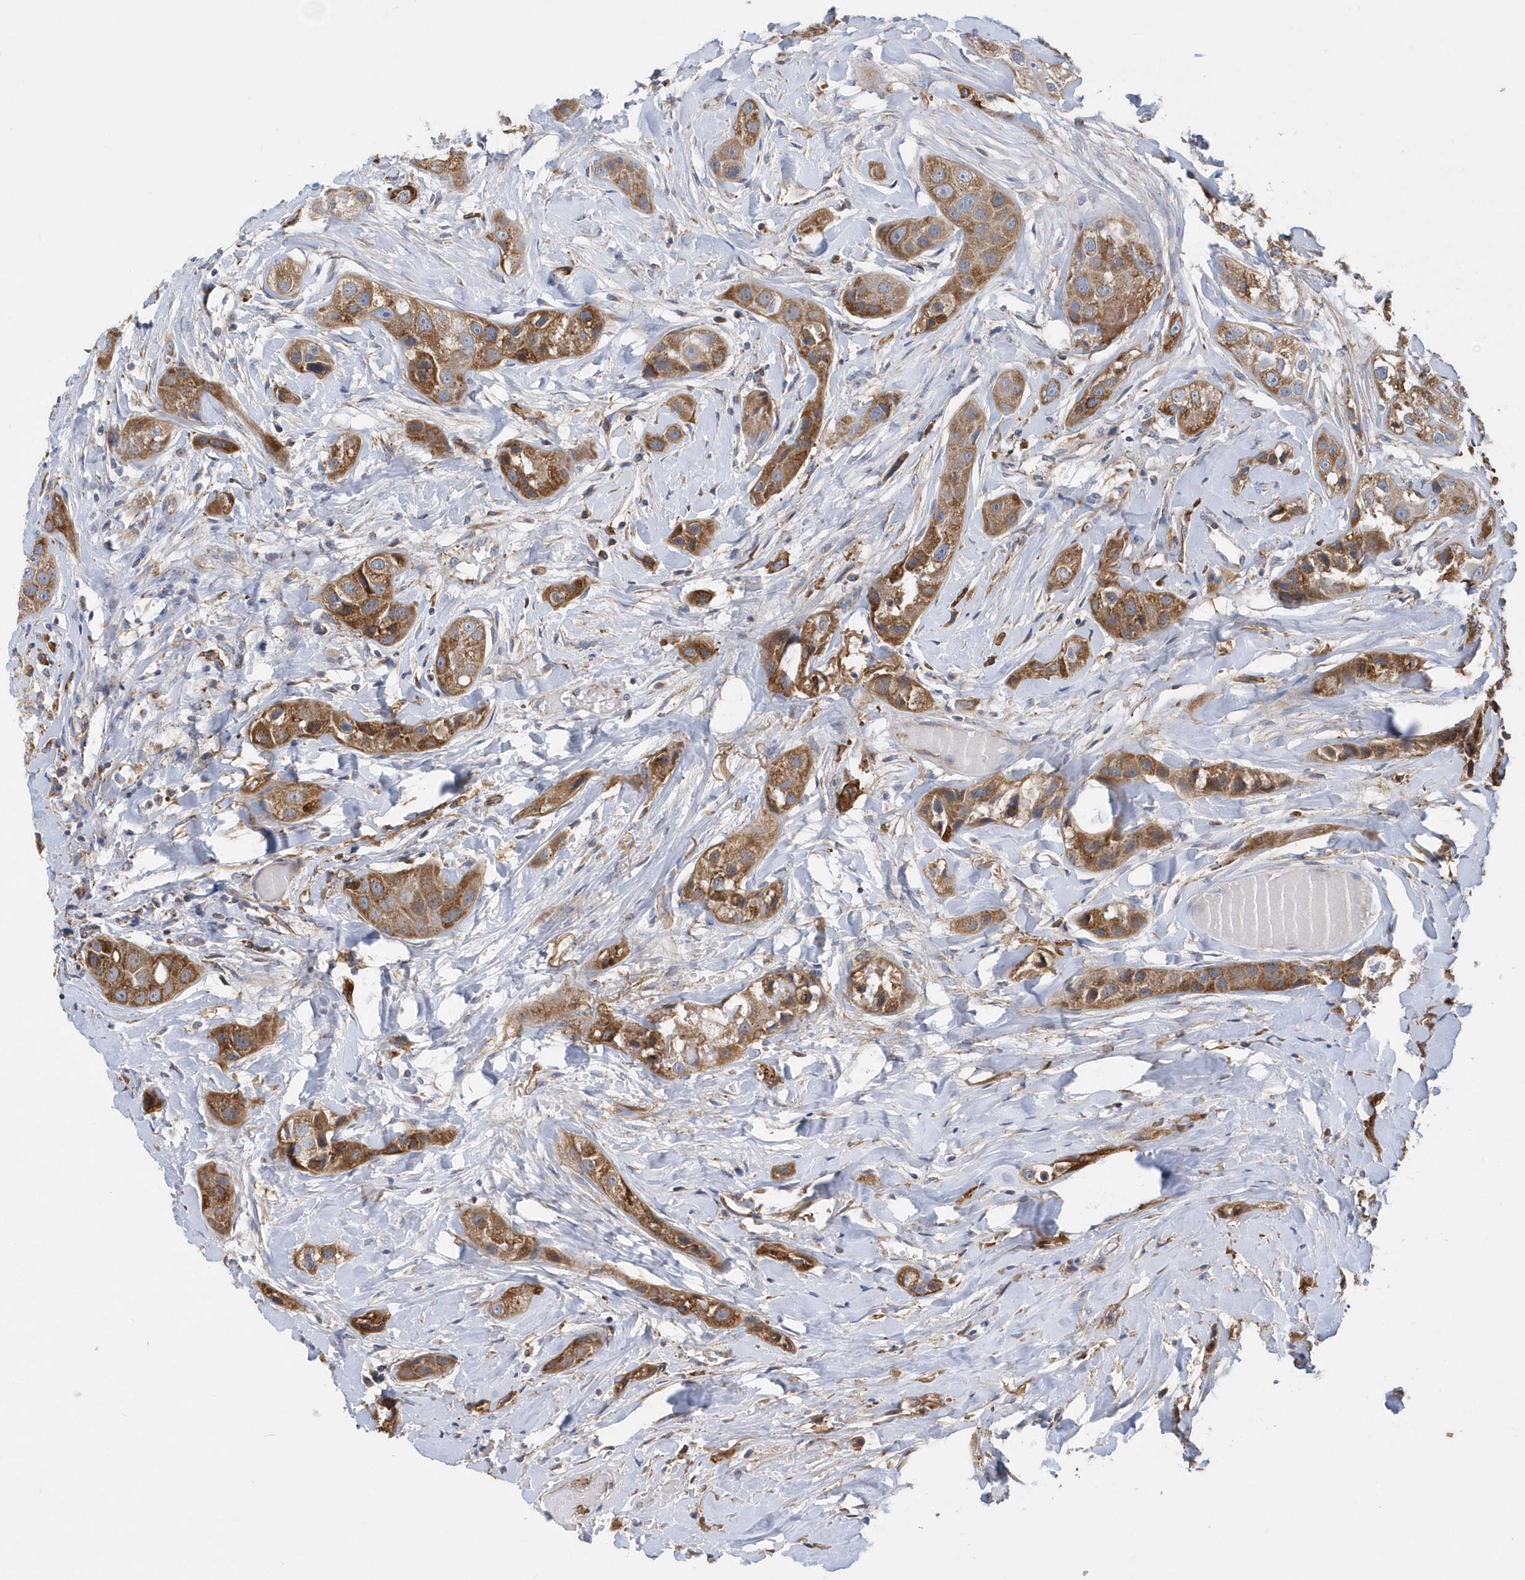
{"staining": {"intensity": "moderate", "quantity": ">75%", "location": "cytoplasmic/membranous"}, "tissue": "head and neck cancer", "cell_type": "Tumor cells", "image_type": "cancer", "snomed": [{"axis": "morphology", "description": "Normal tissue, NOS"}, {"axis": "morphology", "description": "Squamous cell carcinoma, NOS"}, {"axis": "topography", "description": "Skeletal muscle"}, {"axis": "topography", "description": "Head-Neck"}], "caption": "IHC (DAB (3,3'-diaminobenzidine)) staining of human head and neck squamous cell carcinoma reveals moderate cytoplasmic/membranous protein staining in approximately >75% of tumor cells. Using DAB (3,3'-diaminobenzidine) (brown) and hematoxylin (blue) stains, captured at high magnification using brightfield microscopy.", "gene": "VWA5B2", "patient": {"sex": "male", "age": 51}}